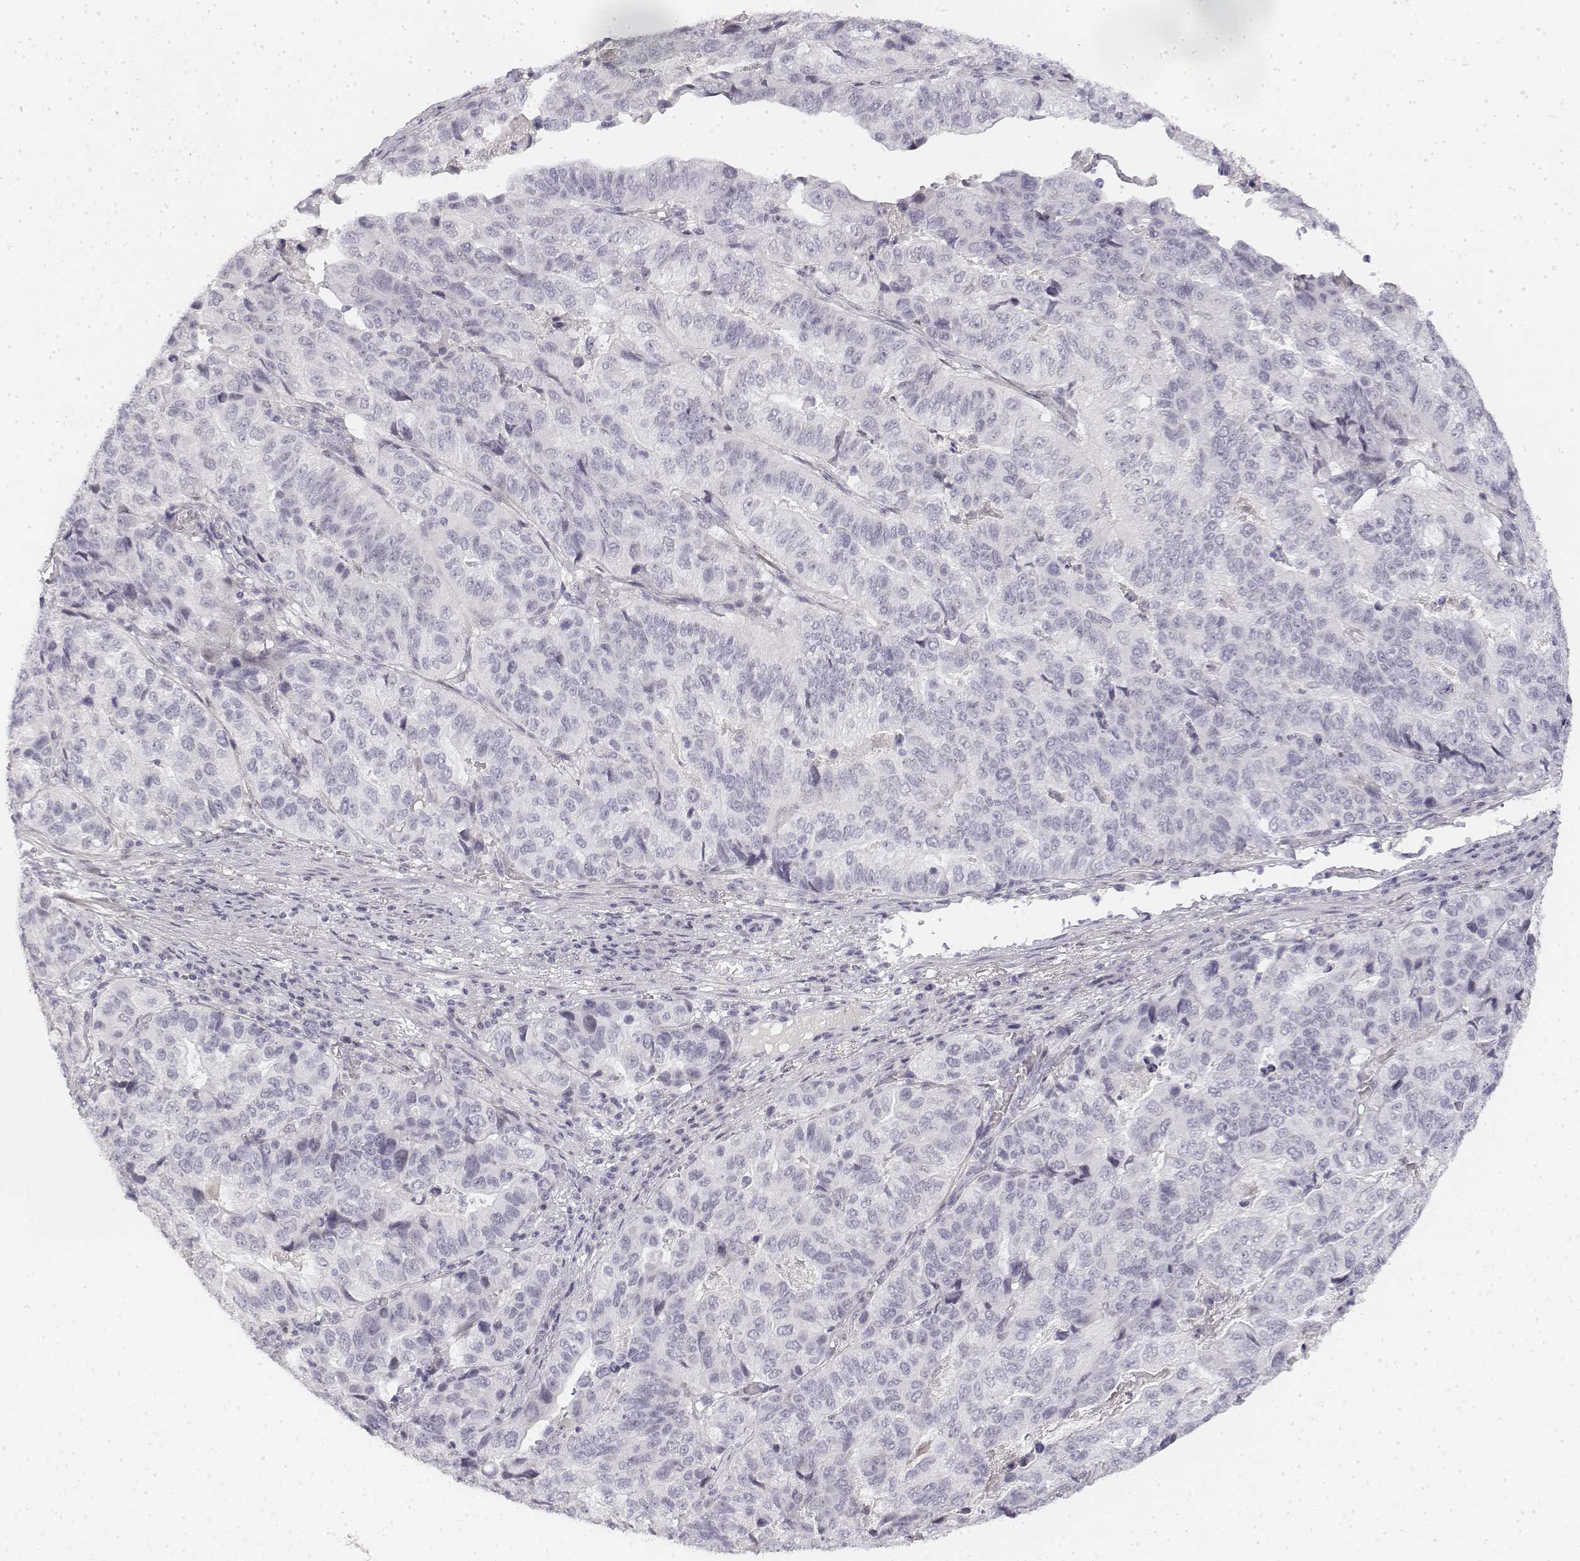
{"staining": {"intensity": "negative", "quantity": "none", "location": "none"}, "tissue": "stomach cancer", "cell_type": "Tumor cells", "image_type": "cancer", "snomed": [{"axis": "morphology", "description": "Adenocarcinoma, NOS"}, {"axis": "topography", "description": "Stomach, upper"}], "caption": "IHC of human stomach adenocarcinoma displays no positivity in tumor cells.", "gene": "KRT84", "patient": {"sex": "female", "age": 67}}